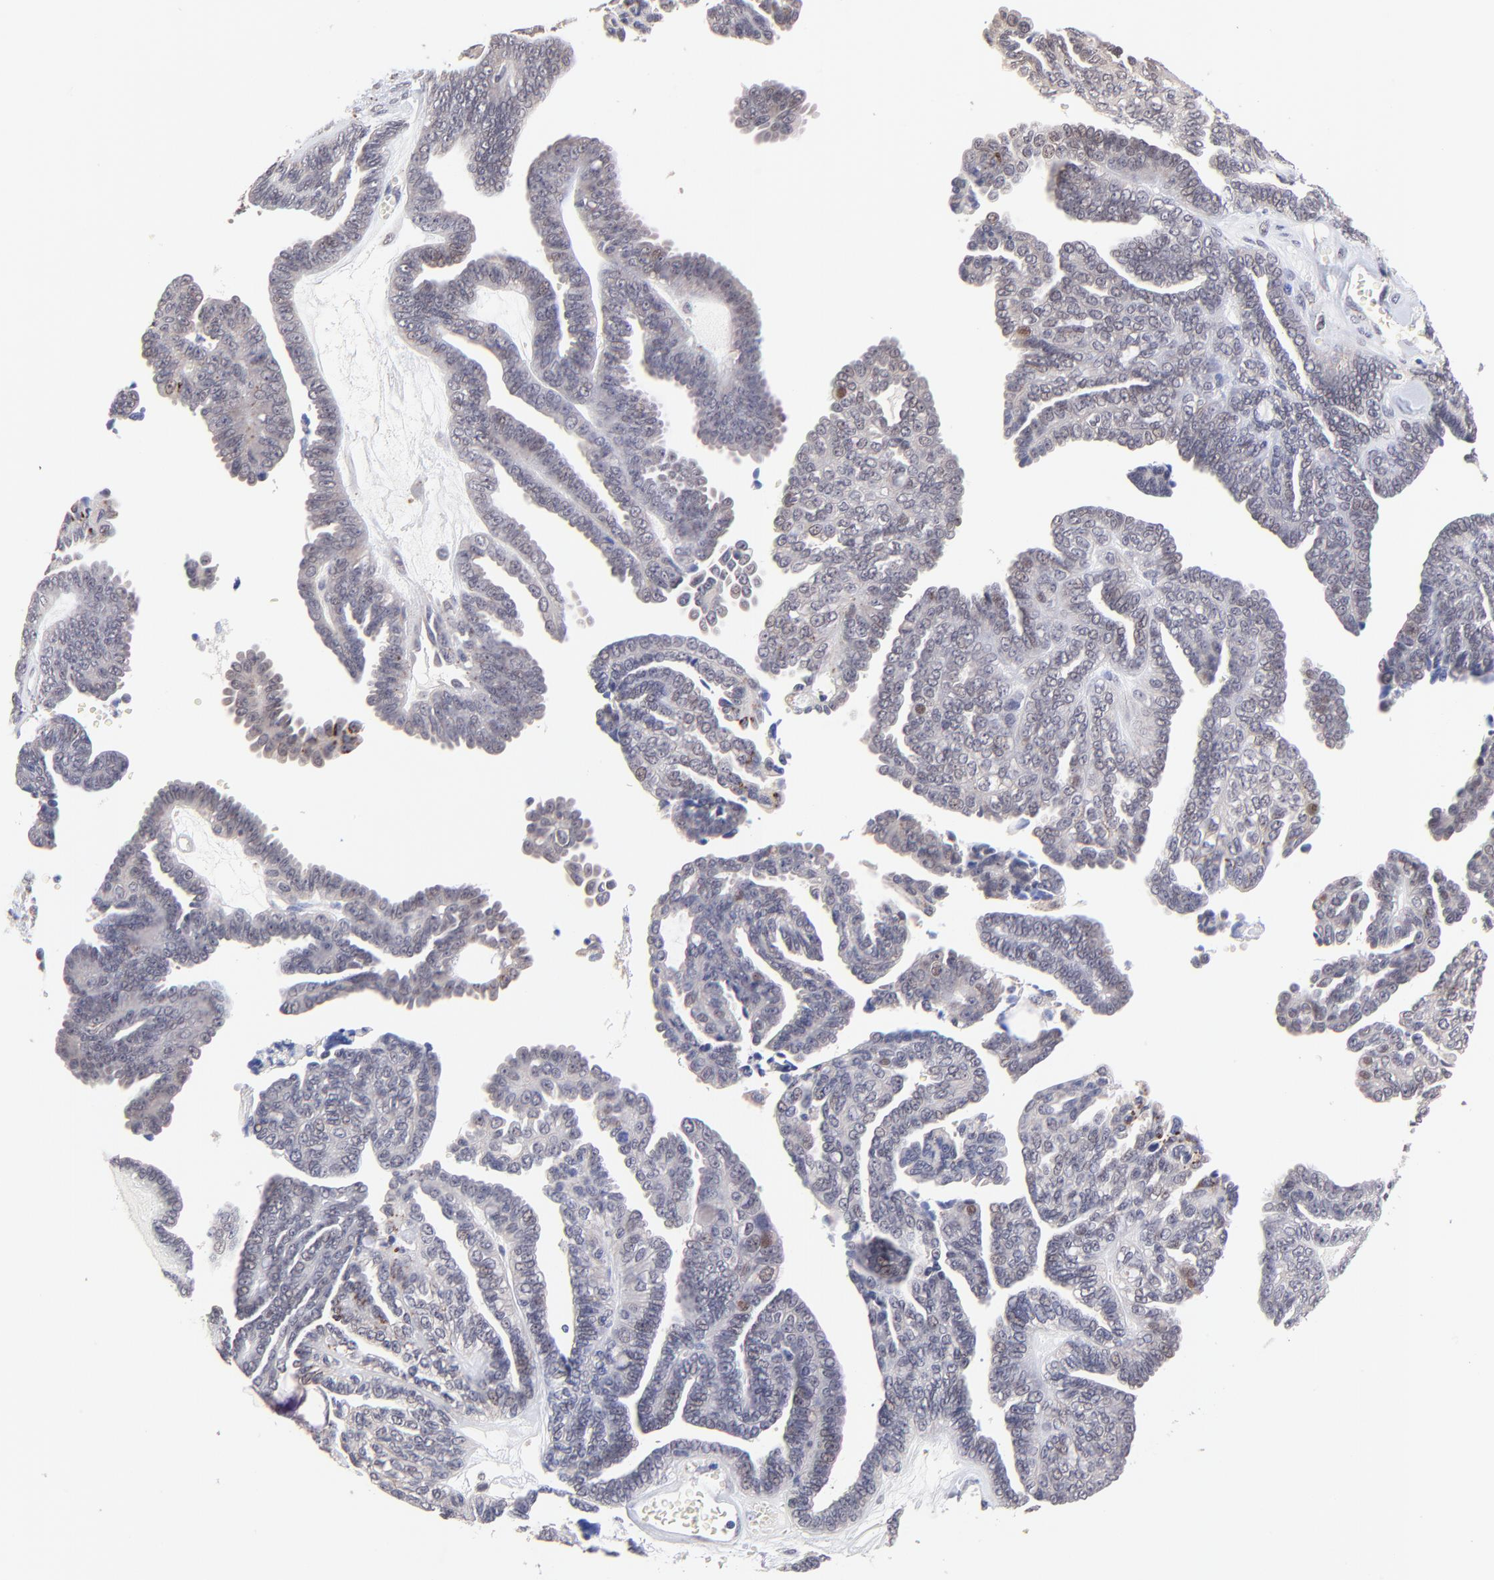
{"staining": {"intensity": "negative", "quantity": "none", "location": "none"}, "tissue": "ovarian cancer", "cell_type": "Tumor cells", "image_type": "cancer", "snomed": [{"axis": "morphology", "description": "Cystadenocarcinoma, serous, NOS"}, {"axis": "topography", "description": "Ovary"}], "caption": "Human ovarian cancer stained for a protein using immunohistochemistry shows no staining in tumor cells.", "gene": "ZNF747", "patient": {"sex": "female", "age": 71}}